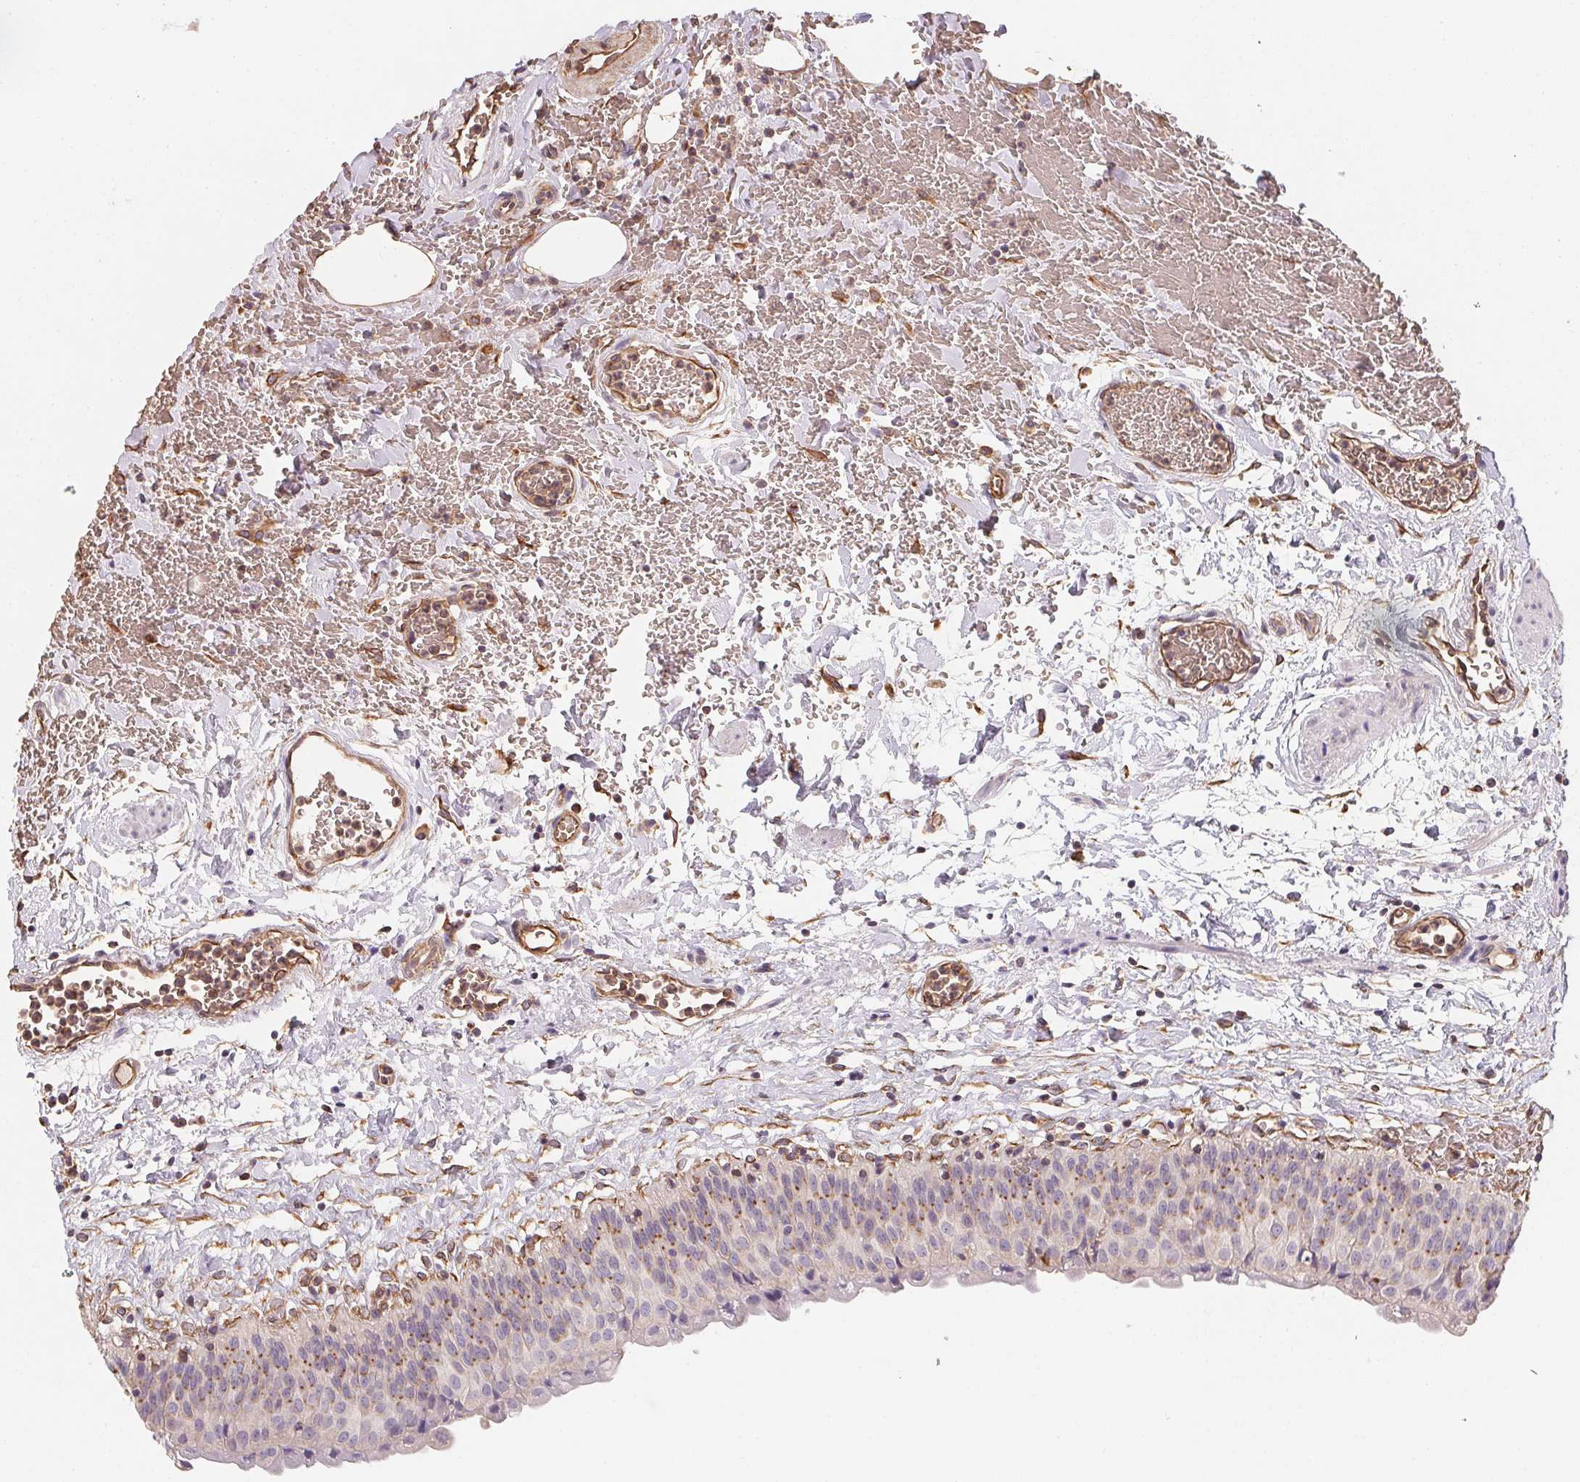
{"staining": {"intensity": "moderate", "quantity": "25%-75%", "location": "cytoplasmic/membranous"}, "tissue": "urinary bladder", "cell_type": "Urothelial cells", "image_type": "normal", "snomed": [{"axis": "morphology", "description": "Normal tissue, NOS"}, {"axis": "topography", "description": "Urinary bladder"}], "caption": "IHC histopathology image of normal urinary bladder: urinary bladder stained using IHC exhibits medium levels of moderate protein expression localized specifically in the cytoplasmic/membranous of urothelial cells, appearing as a cytoplasmic/membranous brown color.", "gene": "TBKBP1", "patient": {"sex": "male", "age": 55}}